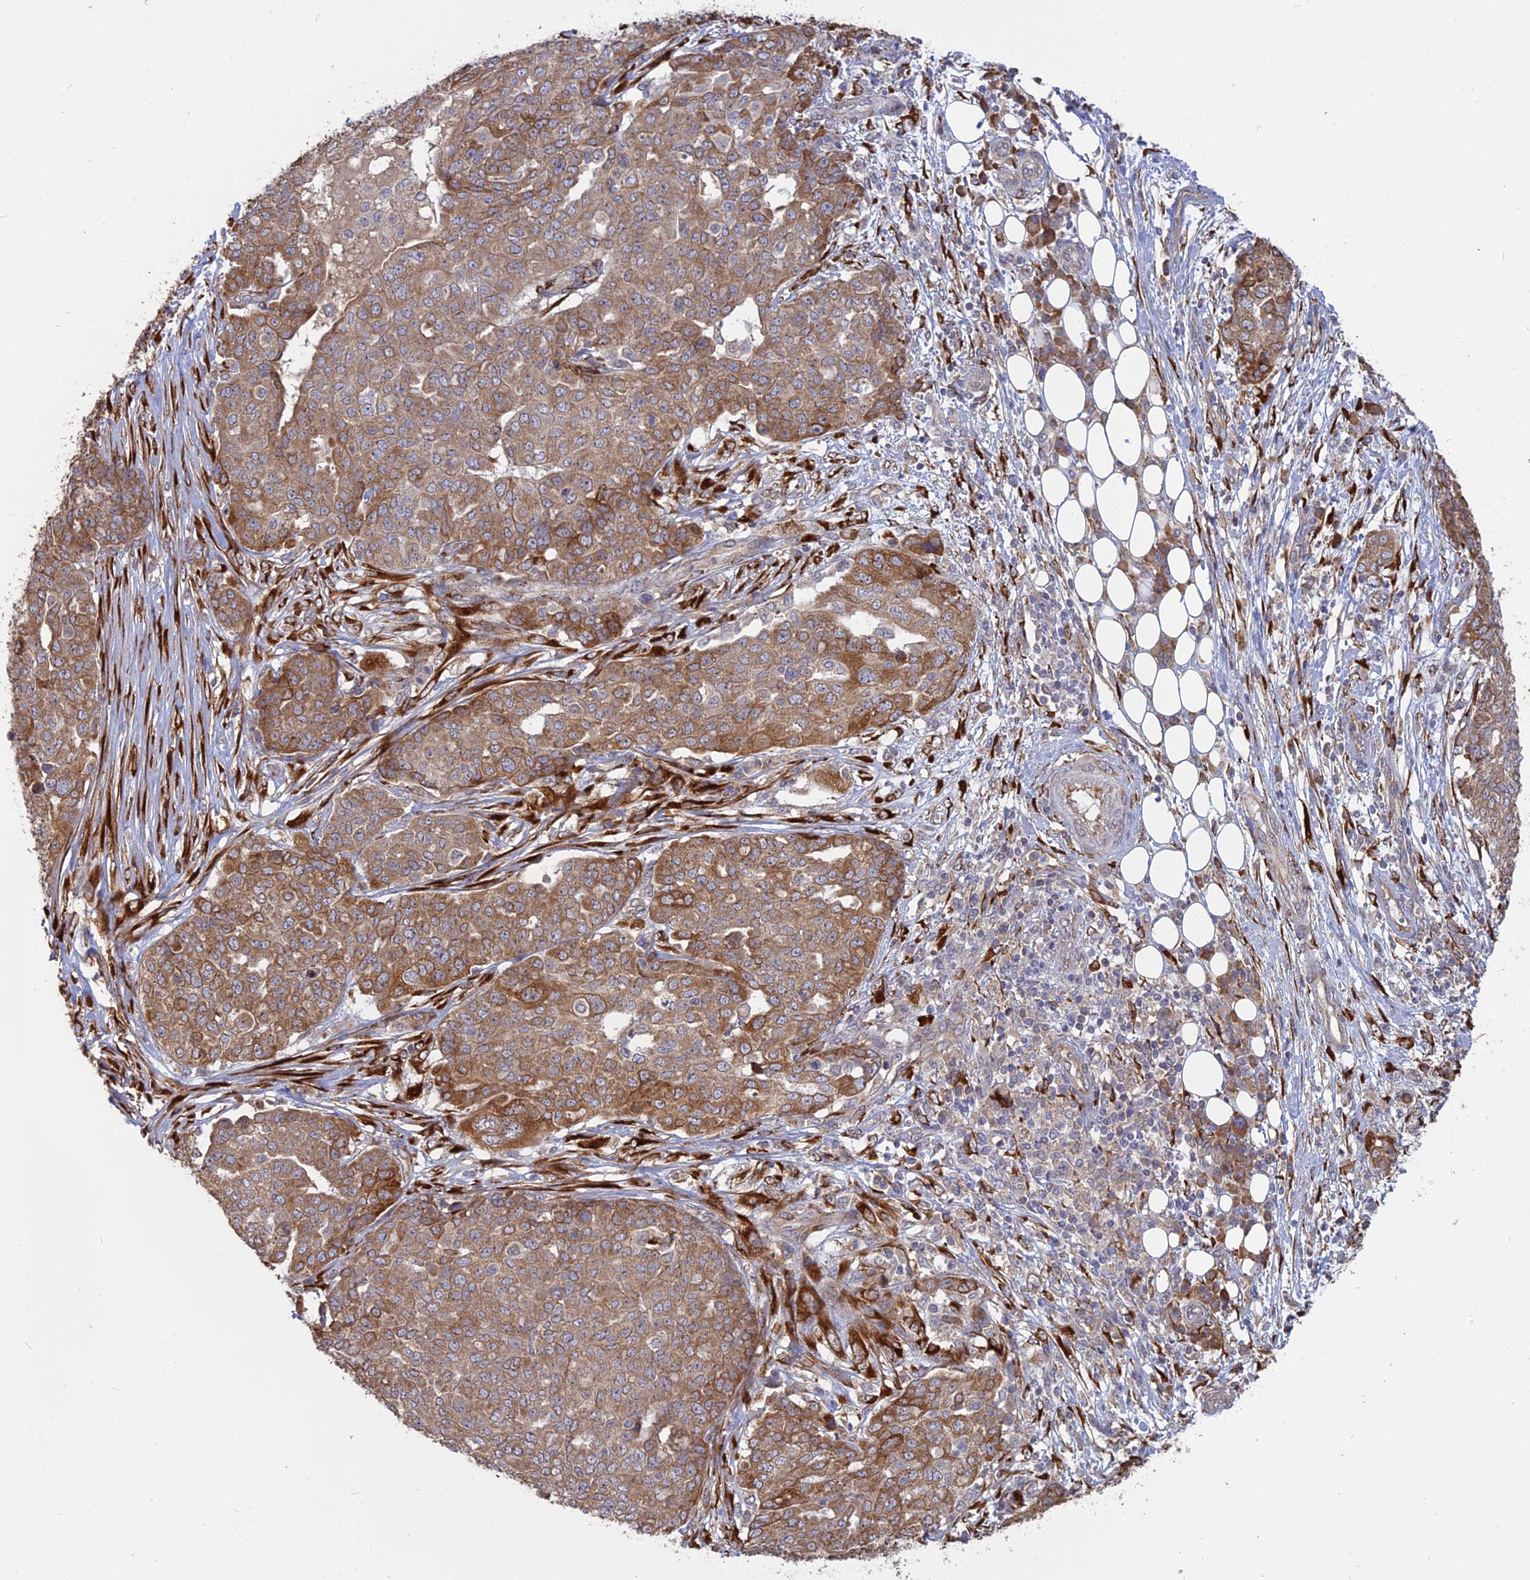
{"staining": {"intensity": "moderate", "quantity": ">75%", "location": "cytoplasmic/membranous"}, "tissue": "ovarian cancer", "cell_type": "Tumor cells", "image_type": "cancer", "snomed": [{"axis": "morphology", "description": "Cystadenocarcinoma, serous, NOS"}, {"axis": "topography", "description": "Soft tissue"}, {"axis": "topography", "description": "Ovary"}], "caption": "Human serous cystadenocarcinoma (ovarian) stained for a protein (brown) shows moderate cytoplasmic/membranous positive expression in about >75% of tumor cells.", "gene": "PPIC", "patient": {"sex": "female", "age": 57}}